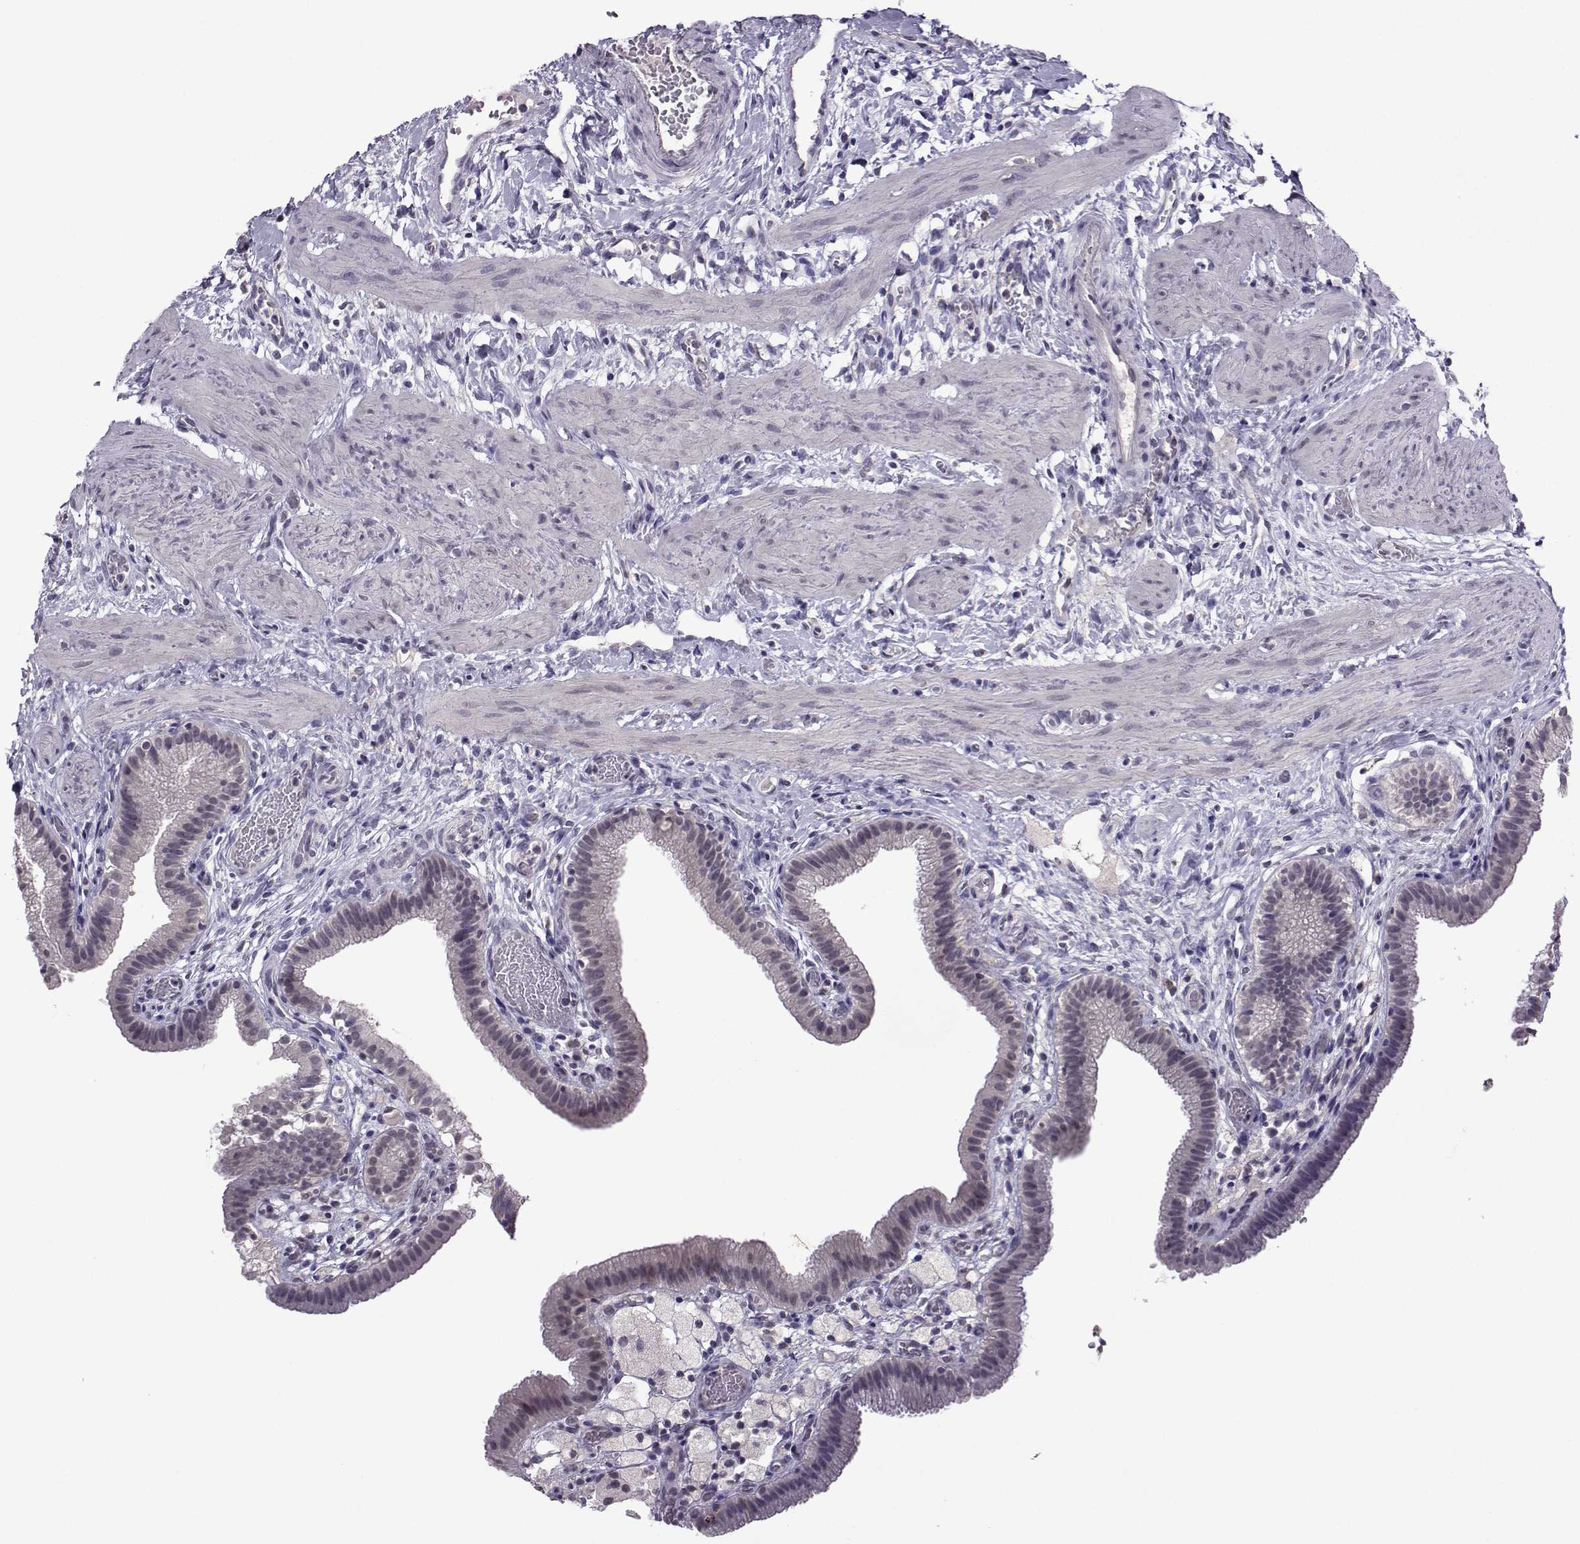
{"staining": {"intensity": "negative", "quantity": "none", "location": "none"}, "tissue": "gallbladder", "cell_type": "Glandular cells", "image_type": "normal", "snomed": [{"axis": "morphology", "description": "Normal tissue, NOS"}, {"axis": "topography", "description": "Gallbladder"}], "caption": "Gallbladder stained for a protein using immunohistochemistry reveals no expression glandular cells.", "gene": "DDX20", "patient": {"sex": "female", "age": 24}}